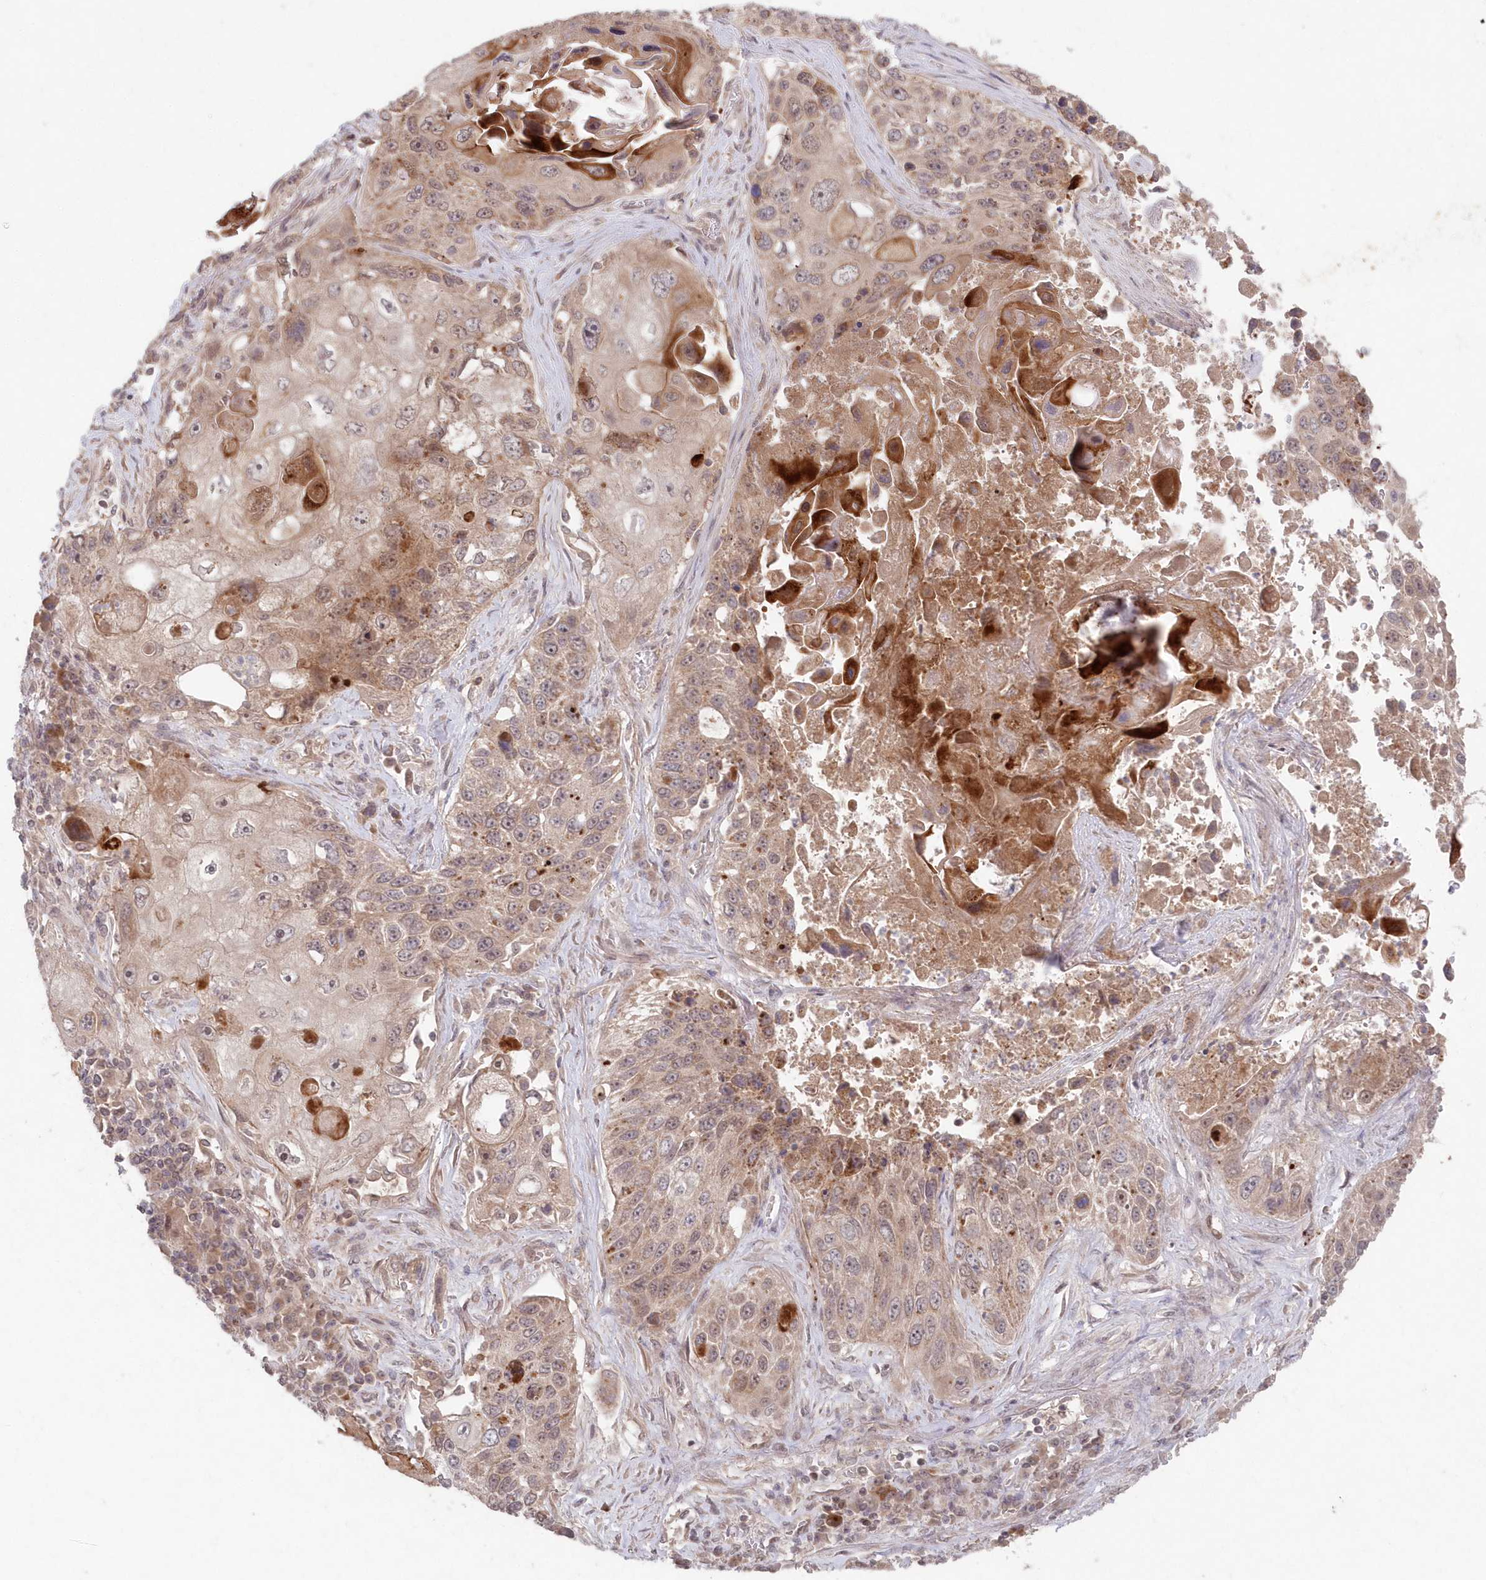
{"staining": {"intensity": "moderate", "quantity": "25%-75%", "location": "cytoplasmic/membranous"}, "tissue": "lung cancer", "cell_type": "Tumor cells", "image_type": "cancer", "snomed": [{"axis": "morphology", "description": "Squamous cell carcinoma, NOS"}, {"axis": "topography", "description": "Lung"}], "caption": "Human lung squamous cell carcinoma stained with a protein marker demonstrates moderate staining in tumor cells.", "gene": "ASCC1", "patient": {"sex": "male", "age": 61}}